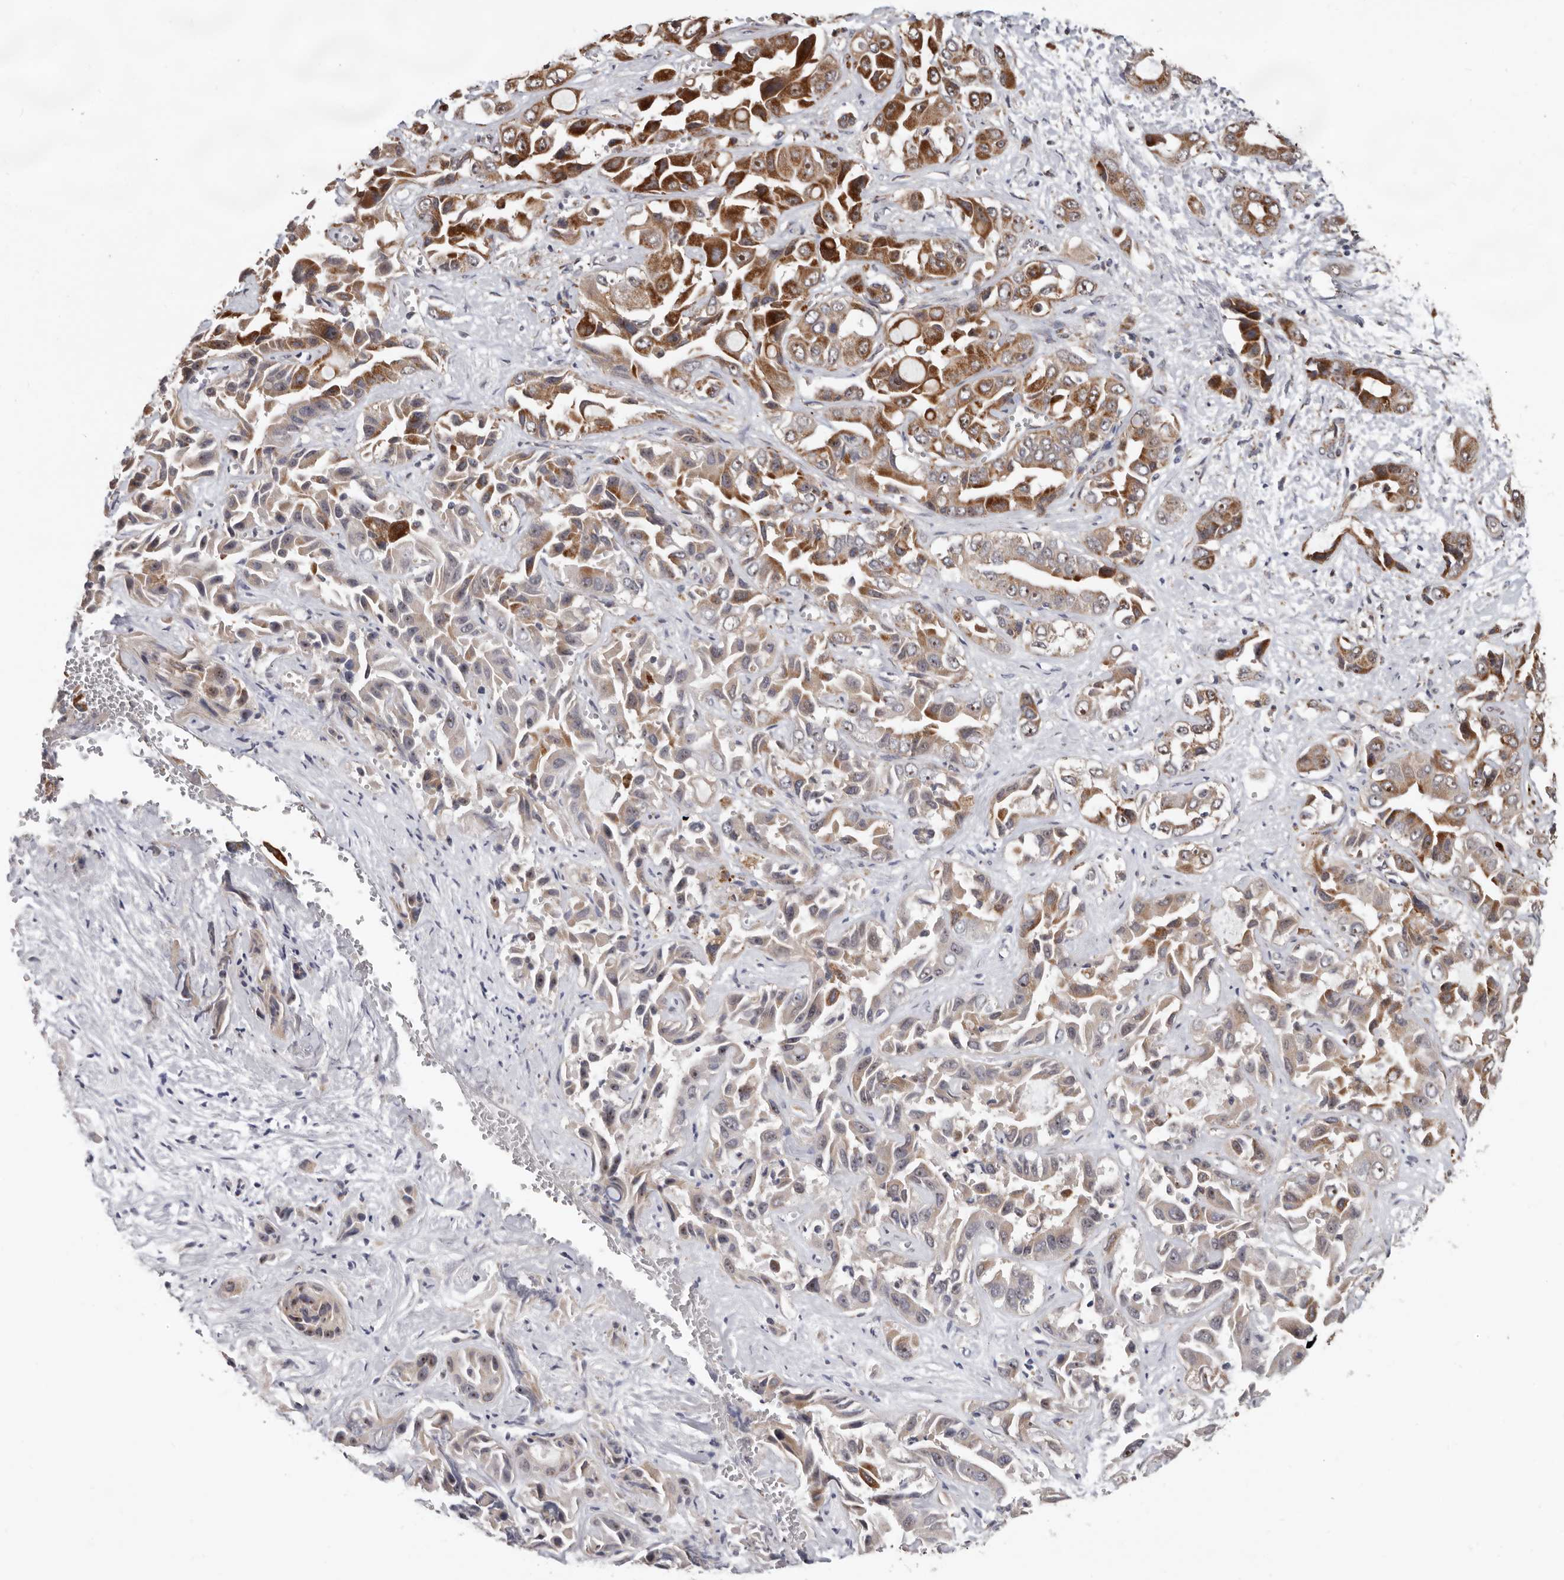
{"staining": {"intensity": "strong", "quantity": "<25%", "location": "cytoplasmic/membranous"}, "tissue": "liver cancer", "cell_type": "Tumor cells", "image_type": "cancer", "snomed": [{"axis": "morphology", "description": "Cholangiocarcinoma"}, {"axis": "topography", "description": "Liver"}], "caption": "Tumor cells exhibit medium levels of strong cytoplasmic/membranous expression in approximately <25% of cells in human liver cholangiocarcinoma.", "gene": "MRPL18", "patient": {"sex": "female", "age": 52}}